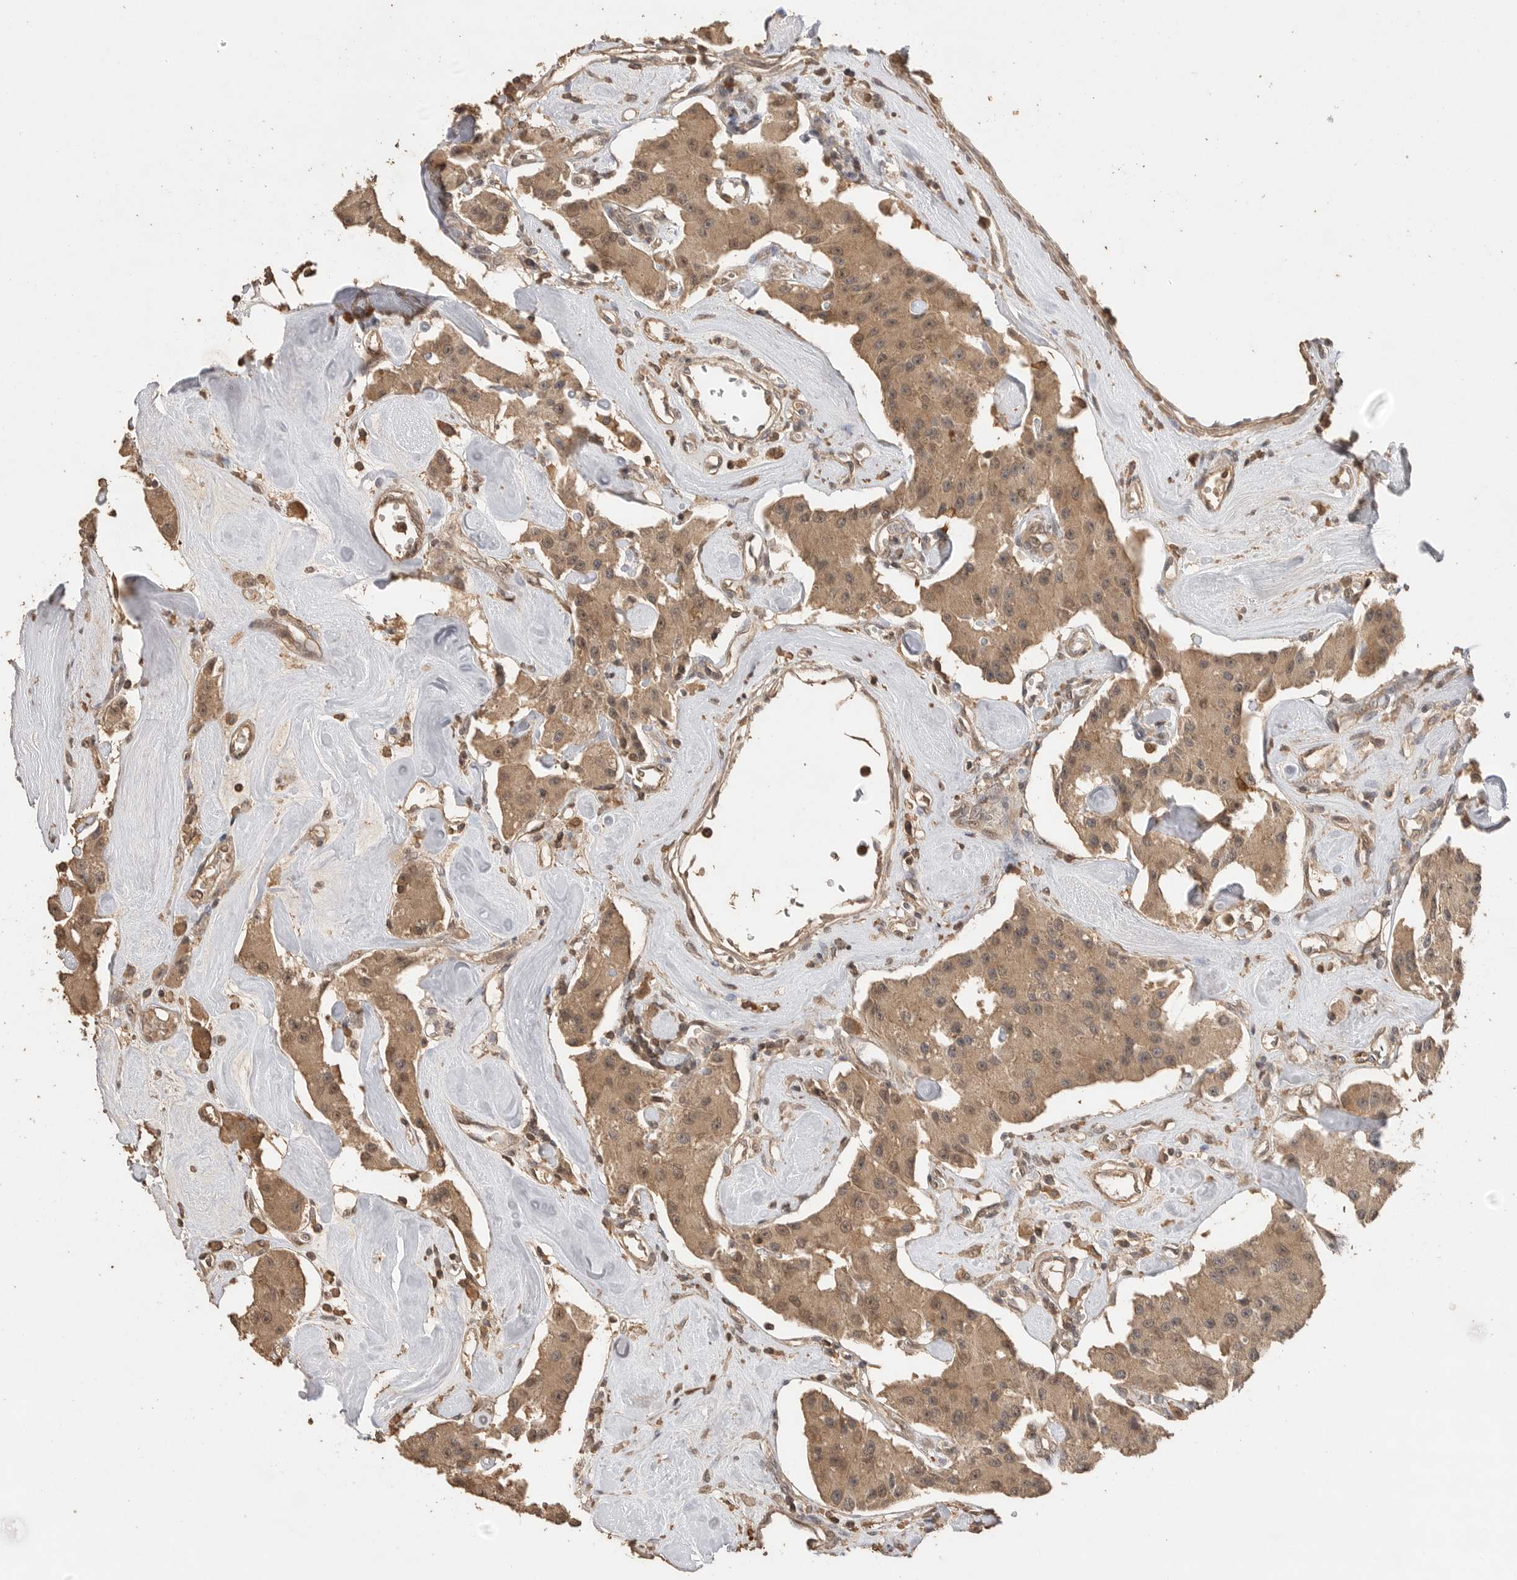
{"staining": {"intensity": "moderate", "quantity": ">75%", "location": "cytoplasmic/membranous,nuclear"}, "tissue": "carcinoid", "cell_type": "Tumor cells", "image_type": "cancer", "snomed": [{"axis": "morphology", "description": "Carcinoid, malignant, NOS"}, {"axis": "topography", "description": "Pancreas"}], "caption": "A brown stain highlights moderate cytoplasmic/membranous and nuclear positivity of a protein in carcinoid (malignant) tumor cells.", "gene": "MAP2K1", "patient": {"sex": "male", "age": 41}}